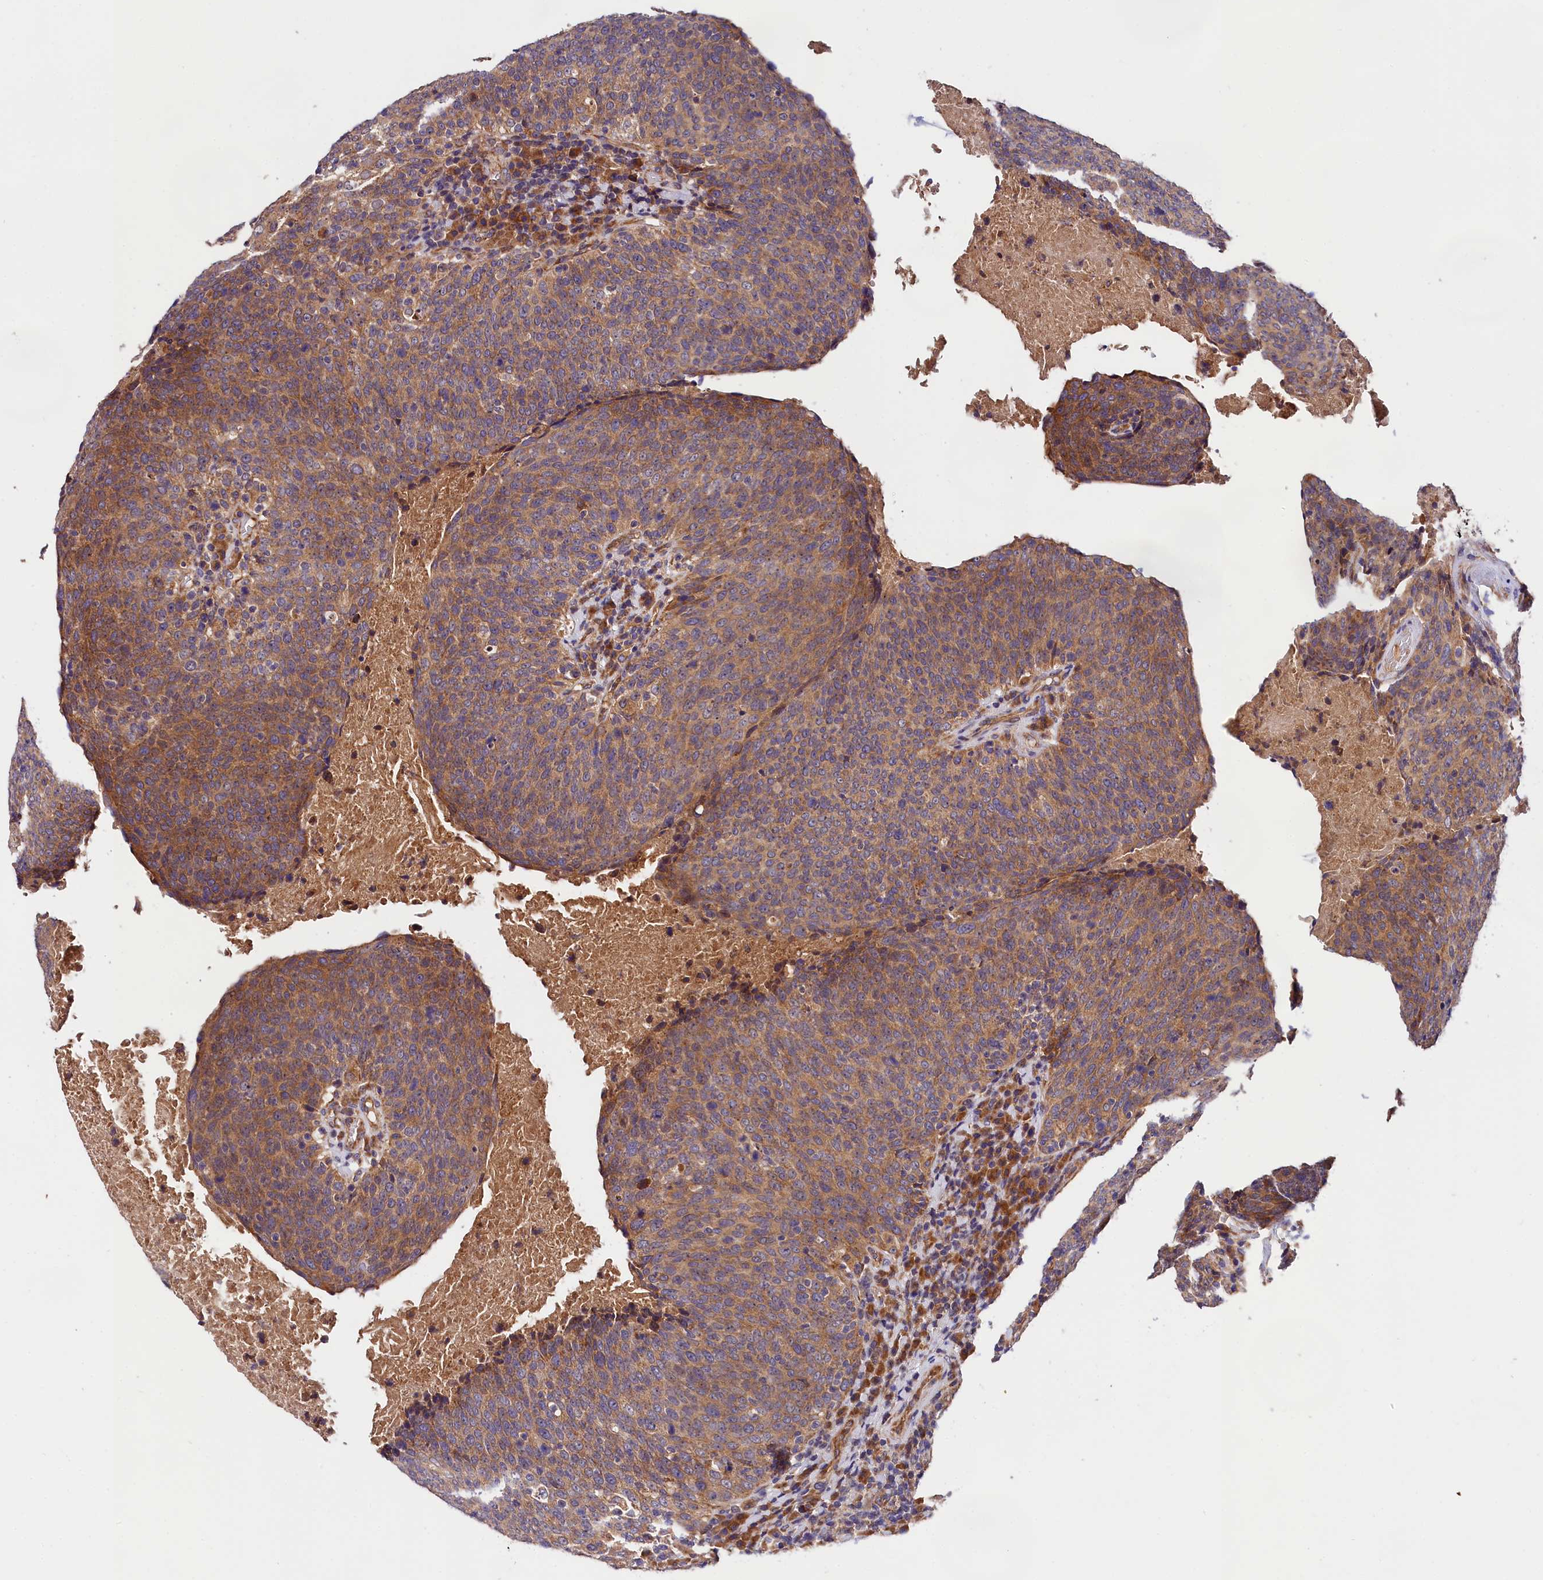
{"staining": {"intensity": "moderate", "quantity": ">75%", "location": "cytoplasmic/membranous"}, "tissue": "head and neck cancer", "cell_type": "Tumor cells", "image_type": "cancer", "snomed": [{"axis": "morphology", "description": "Squamous cell carcinoma, NOS"}, {"axis": "morphology", "description": "Squamous cell carcinoma, metastatic, NOS"}, {"axis": "topography", "description": "Lymph node"}, {"axis": "topography", "description": "Head-Neck"}], "caption": "There is medium levels of moderate cytoplasmic/membranous expression in tumor cells of head and neck metastatic squamous cell carcinoma, as demonstrated by immunohistochemical staining (brown color).", "gene": "SPG11", "patient": {"sex": "male", "age": 62}}